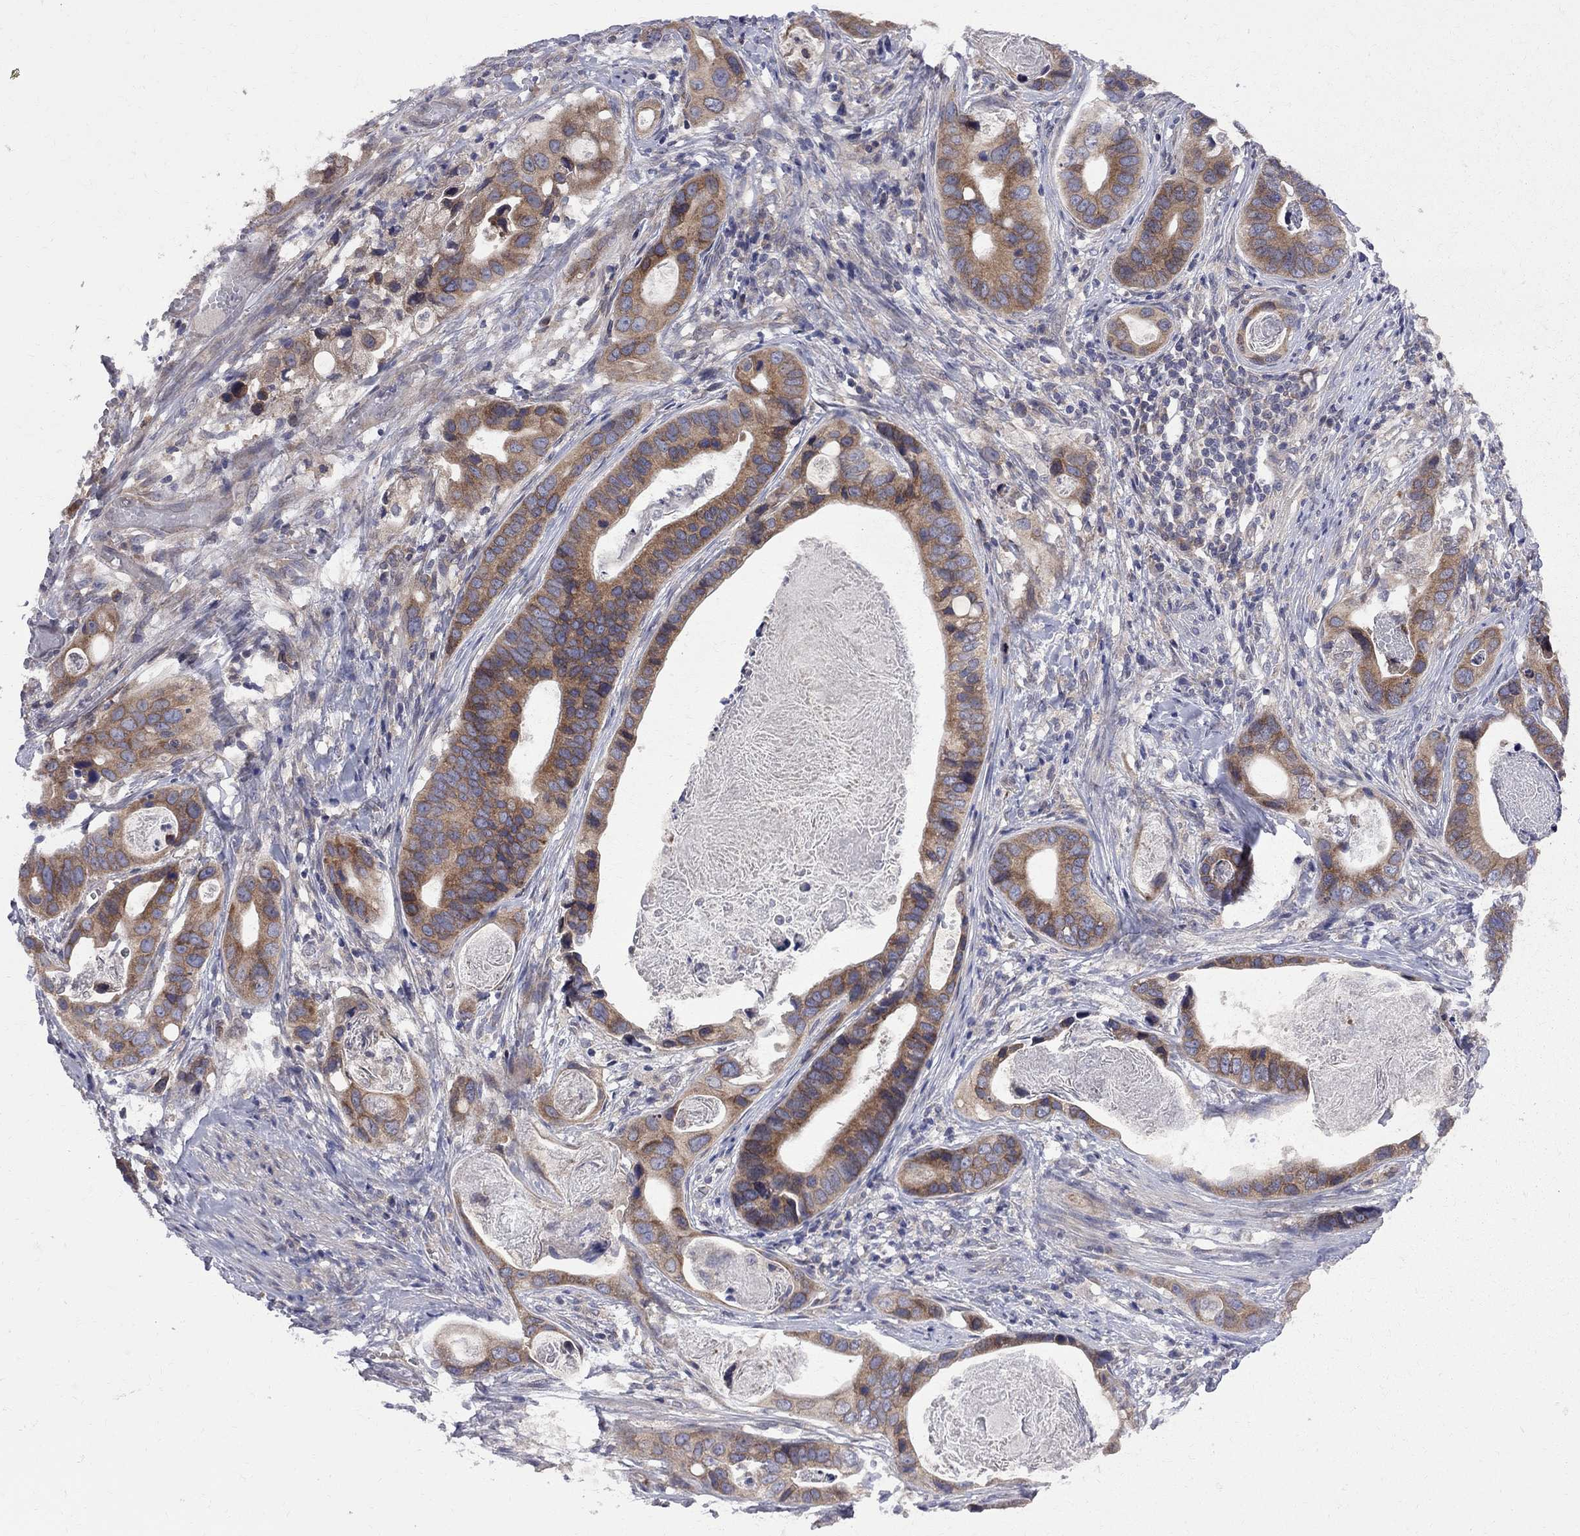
{"staining": {"intensity": "moderate", "quantity": ">75%", "location": "cytoplasmic/membranous"}, "tissue": "stomach cancer", "cell_type": "Tumor cells", "image_type": "cancer", "snomed": [{"axis": "morphology", "description": "Adenocarcinoma, NOS"}, {"axis": "topography", "description": "Stomach"}], "caption": "Stomach adenocarcinoma stained with a brown dye shows moderate cytoplasmic/membranous positive positivity in about >75% of tumor cells.", "gene": "CNOT11", "patient": {"sex": "male", "age": 84}}